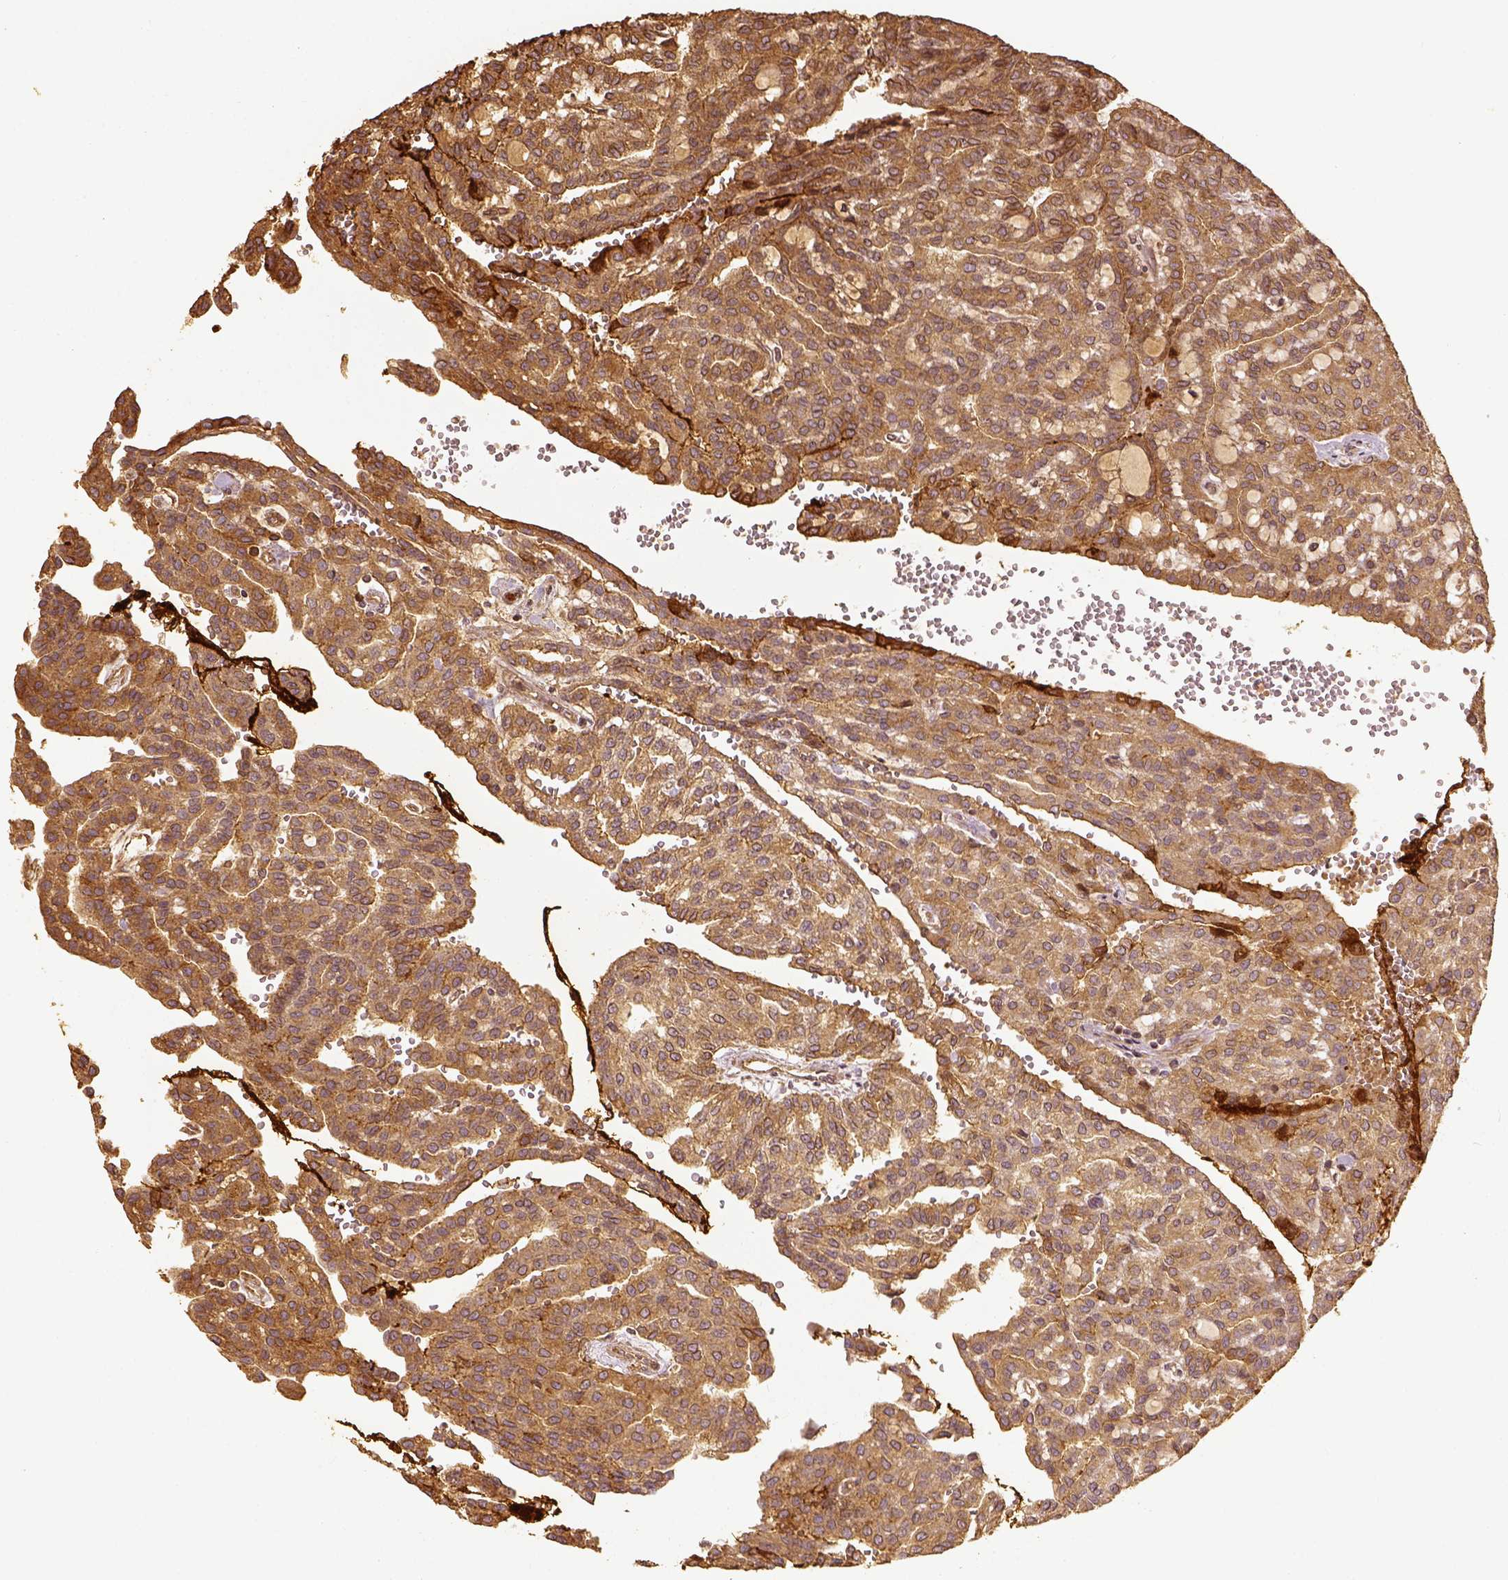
{"staining": {"intensity": "moderate", "quantity": ">75%", "location": "cytoplasmic/membranous"}, "tissue": "renal cancer", "cell_type": "Tumor cells", "image_type": "cancer", "snomed": [{"axis": "morphology", "description": "Adenocarcinoma, NOS"}, {"axis": "topography", "description": "Kidney"}], "caption": "The photomicrograph demonstrates a brown stain indicating the presence of a protein in the cytoplasmic/membranous of tumor cells in renal cancer (adenocarcinoma). (Brightfield microscopy of DAB IHC at high magnification).", "gene": "VEGFA", "patient": {"sex": "male", "age": 63}}